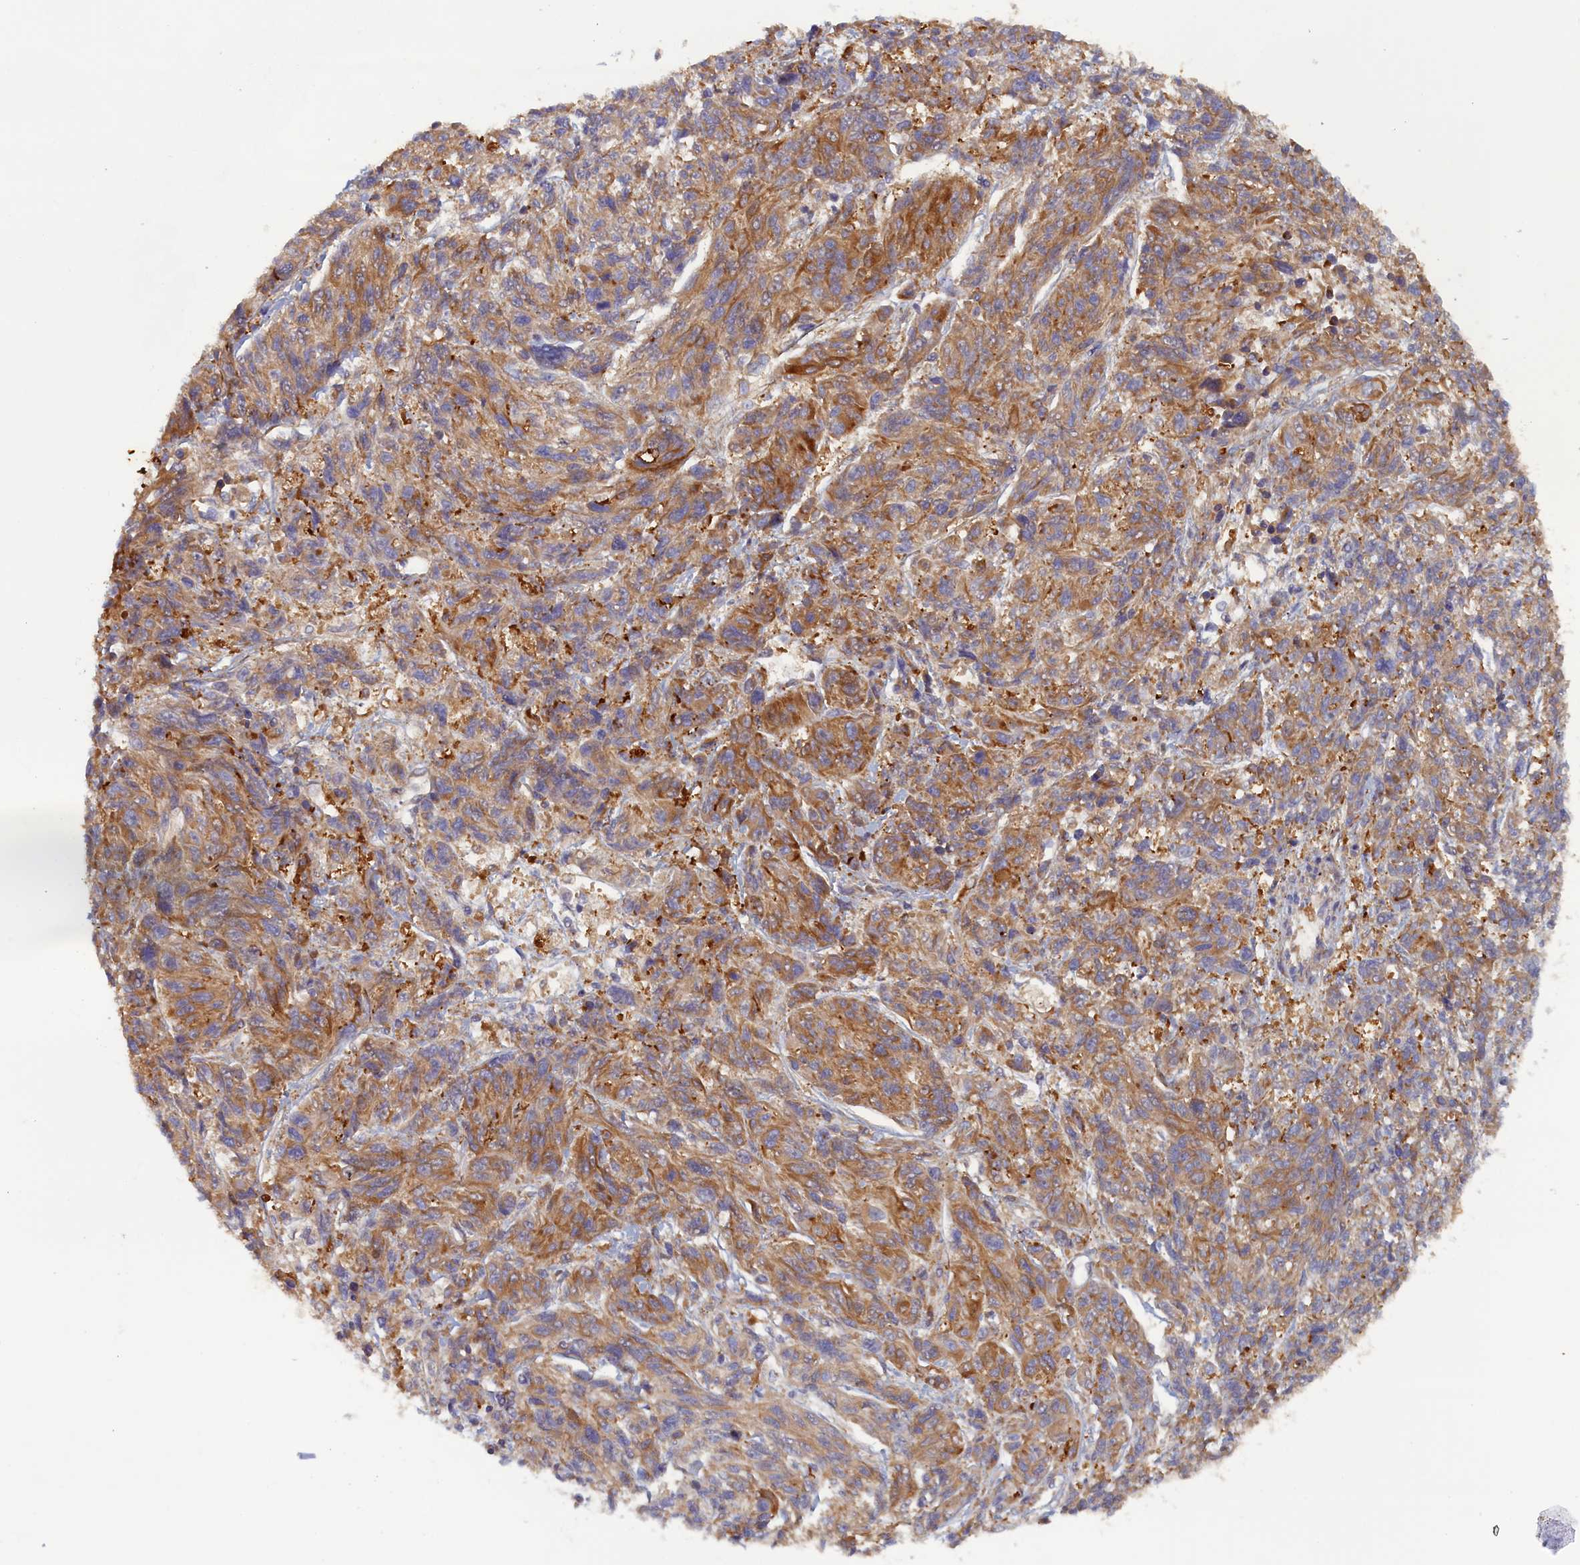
{"staining": {"intensity": "moderate", "quantity": ">75%", "location": "cytoplasmic/membranous"}, "tissue": "melanoma", "cell_type": "Tumor cells", "image_type": "cancer", "snomed": [{"axis": "morphology", "description": "Malignant melanoma, NOS"}, {"axis": "topography", "description": "Skin"}], "caption": "Malignant melanoma stained for a protein (brown) reveals moderate cytoplasmic/membranous positive positivity in approximately >75% of tumor cells.", "gene": "TMEM196", "patient": {"sex": "male", "age": 53}}